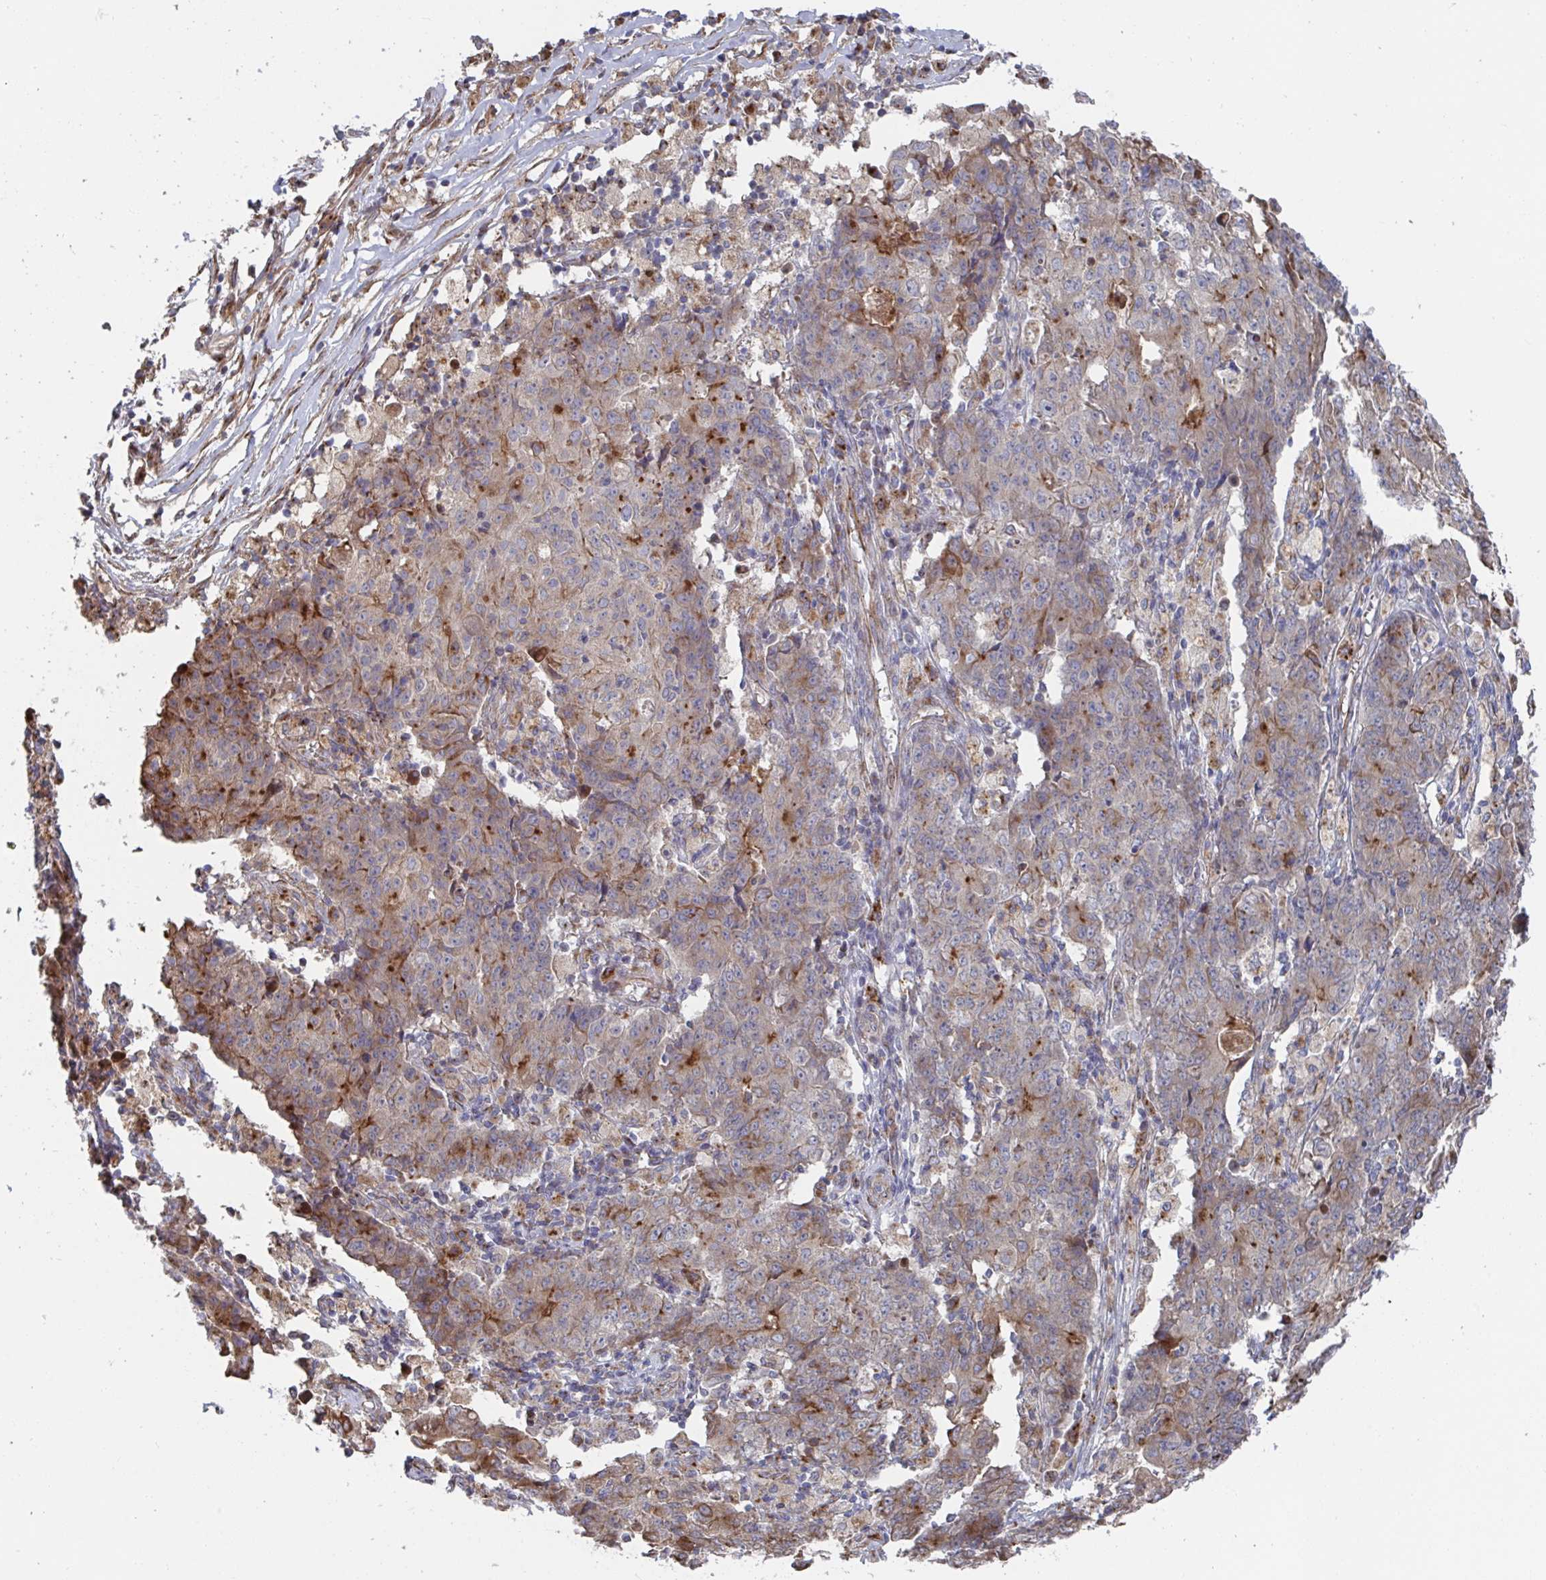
{"staining": {"intensity": "moderate", "quantity": "<25%", "location": "cytoplasmic/membranous"}, "tissue": "ovarian cancer", "cell_type": "Tumor cells", "image_type": "cancer", "snomed": [{"axis": "morphology", "description": "Carcinoma, endometroid"}, {"axis": "topography", "description": "Ovary"}], "caption": "This is a photomicrograph of immunohistochemistry (IHC) staining of ovarian cancer (endometroid carcinoma), which shows moderate expression in the cytoplasmic/membranous of tumor cells.", "gene": "FJX1", "patient": {"sex": "female", "age": 42}}